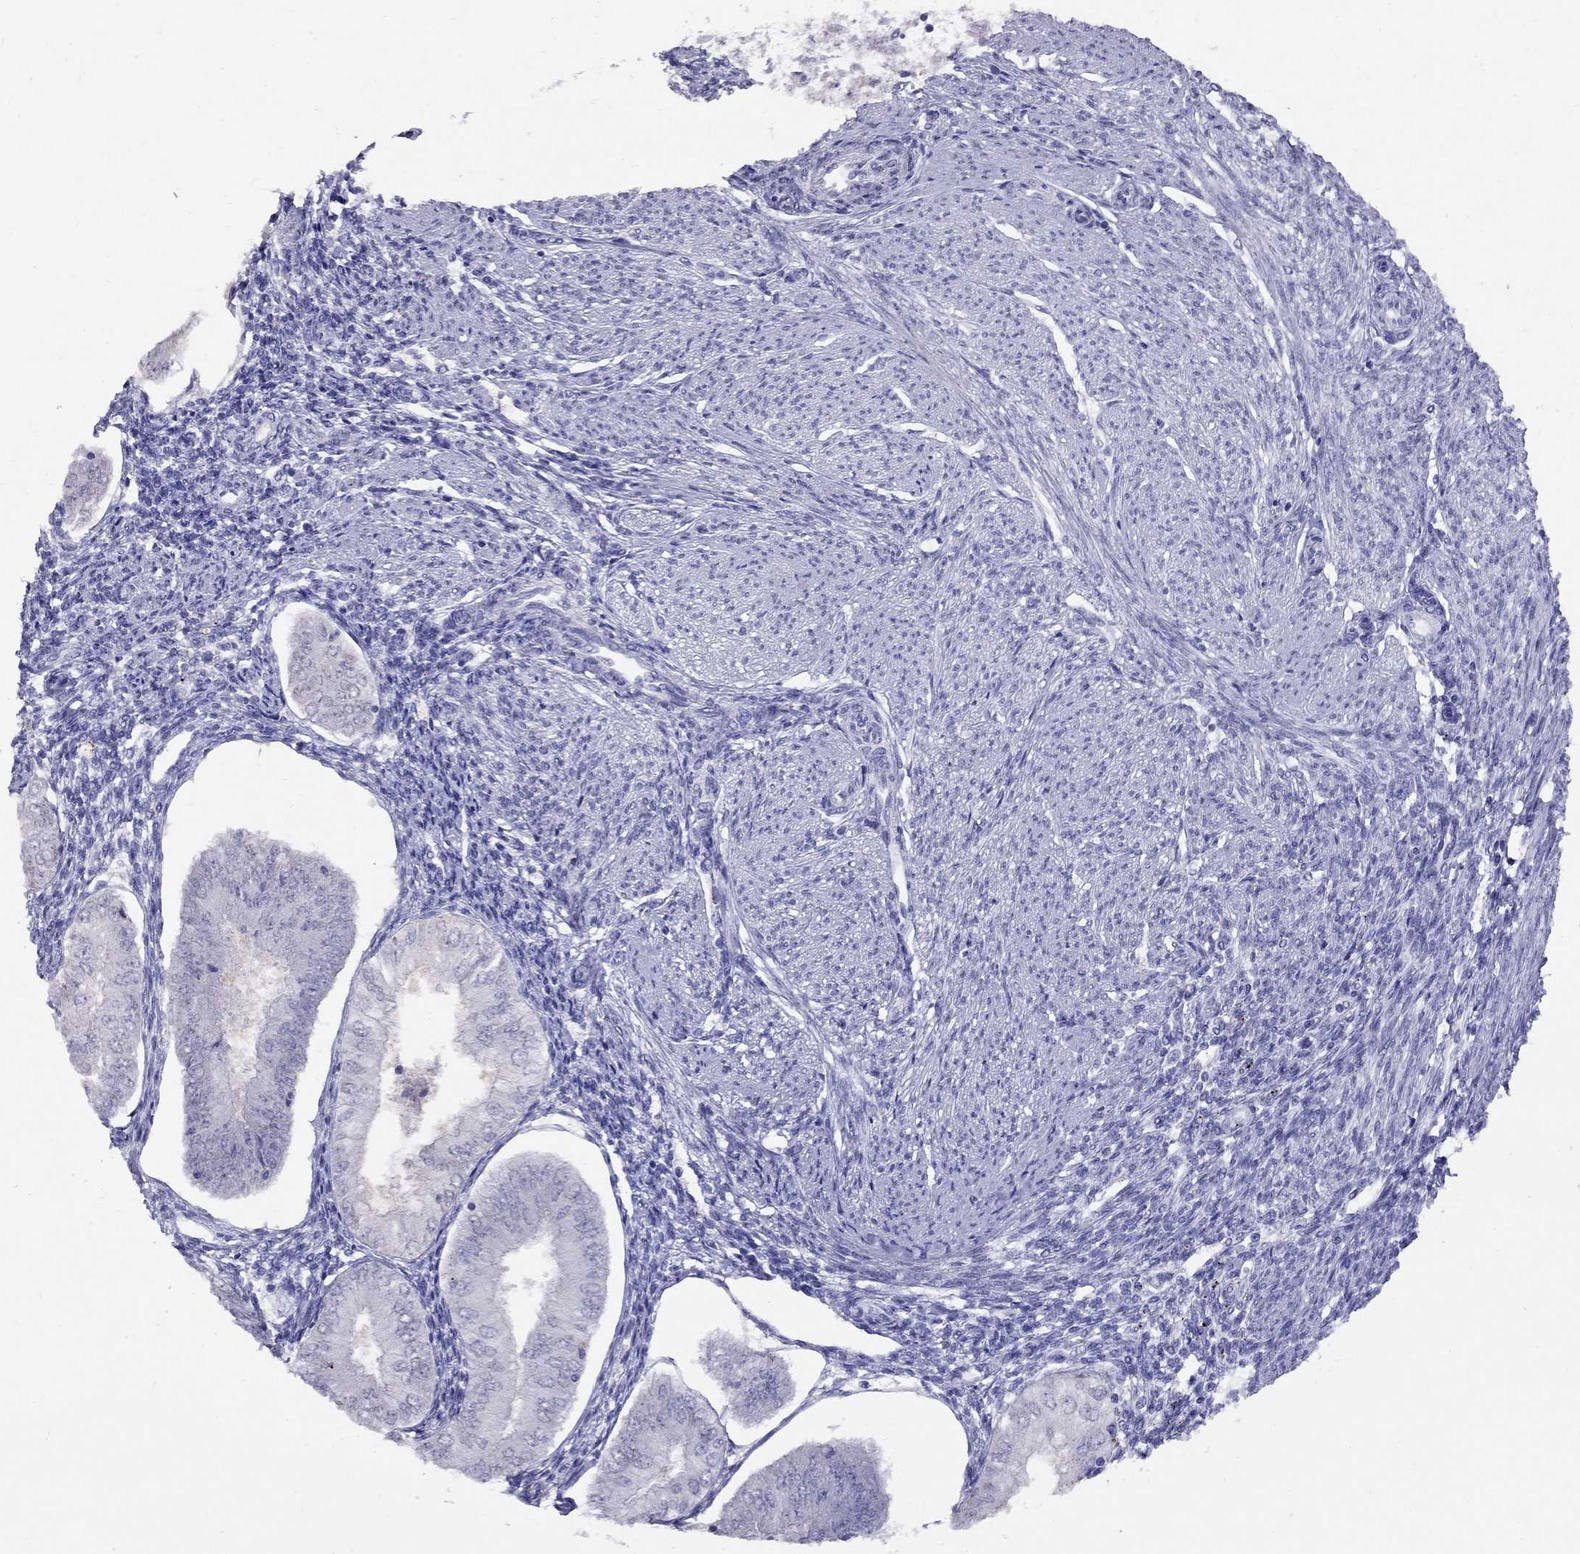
{"staining": {"intensity": "negative", "quantity": "none", "location": "none"}, "tissue": "endometrial cancer", "cell_type": "Tumor cells", "image_type": "cancer", "snomed": [{"axis": "morphology", "description": "Adenocarcinoma, NOS"}, {"axis": "topography", "description": "Endometrium"}], "caption": "Tumor cells are negative for protein expression in human endometrial adenocarcinoma.", "gene": "MAGEB4", "patient": {"sex": "female", "age": 53}}